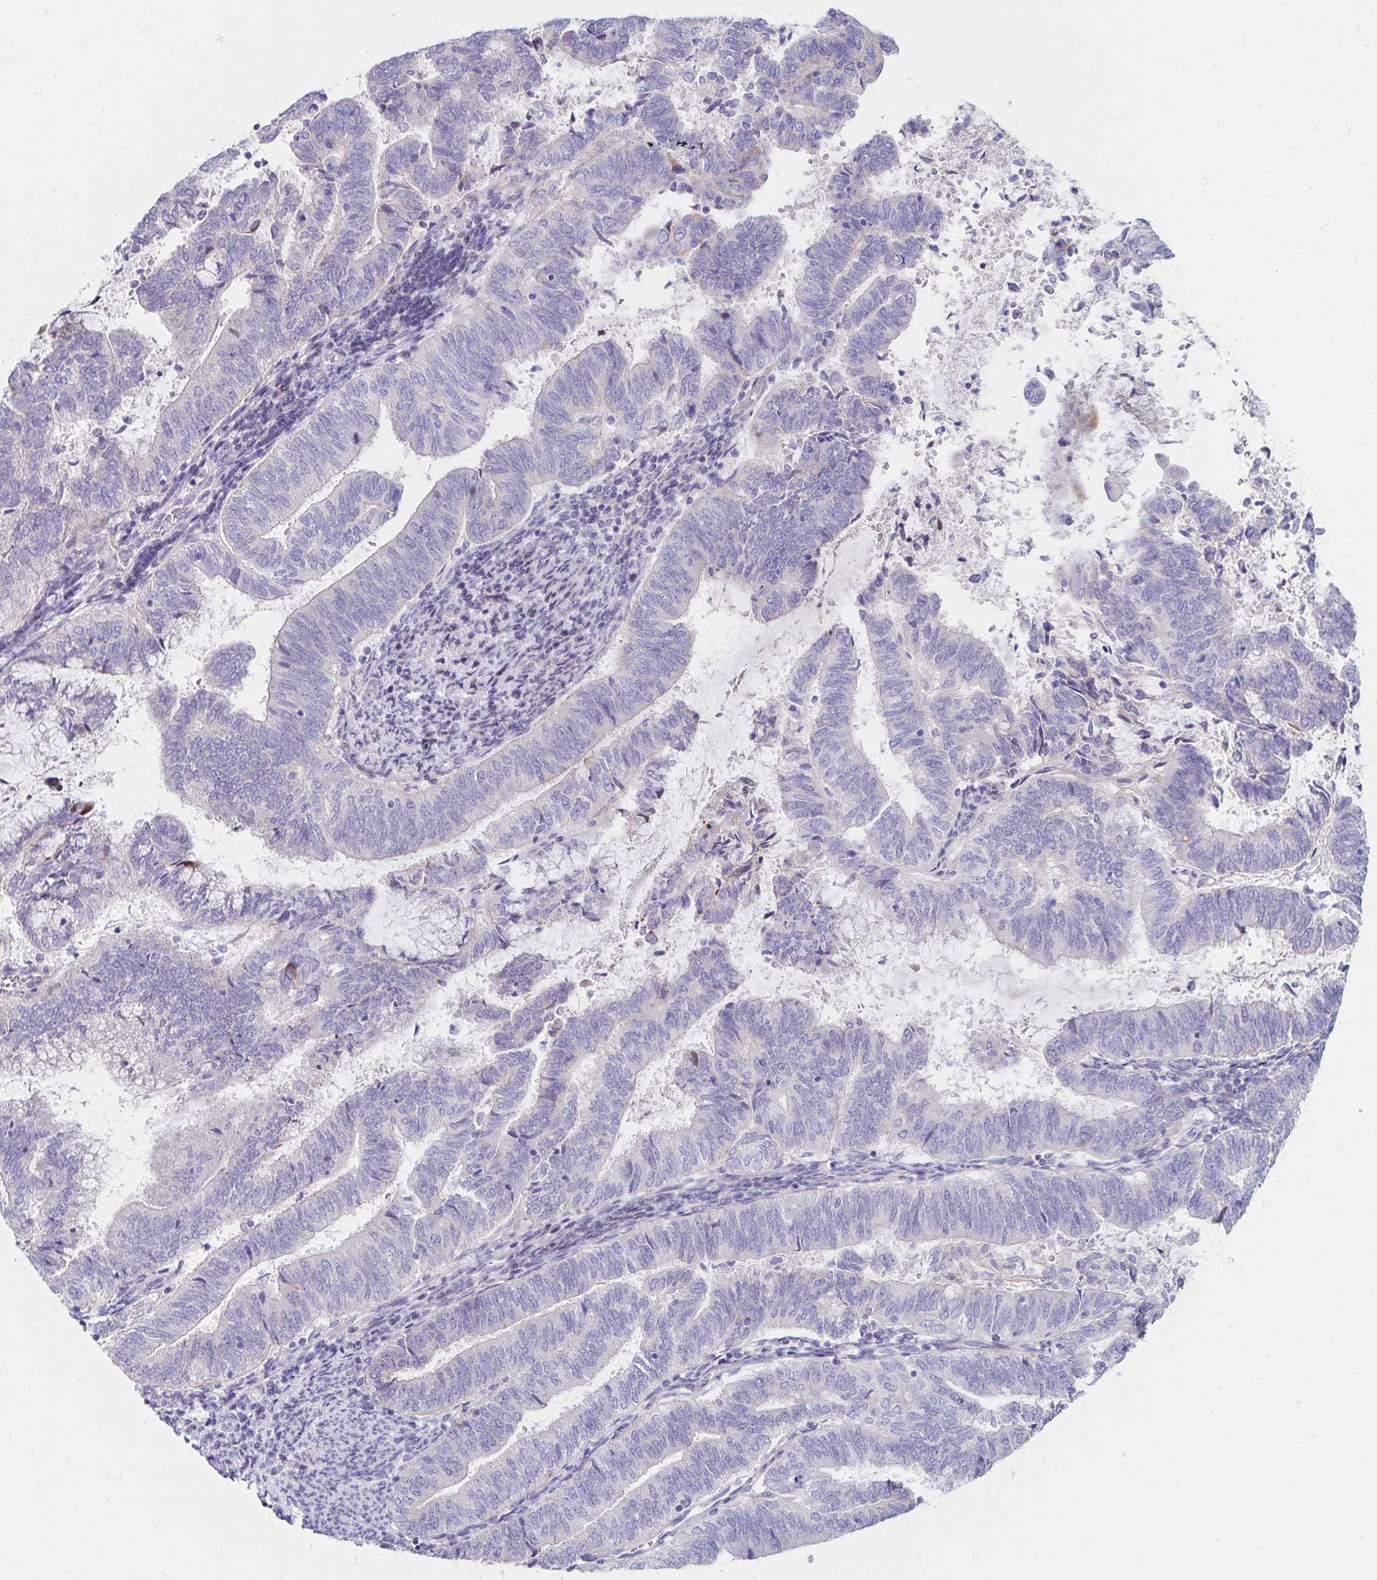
{"staining": {"intensity": "negative", "quantity": "none", "location": "none"}, "tissue": "endometrial cancer", "cell_type": "Tumor cells", "image_type": "cancer", "snomed": [{"axis": "morphology", "description": "Adenocarcinoma, NOS"}, {"axis": "topography", "description": "Endometrium"}], "caption": "Protein analysis of endometrial adenocarcinoma demonstrates no significant expression in tumor cells.", "gene": "NECAP1", "patient": {"sex": "female", "age": 65}}